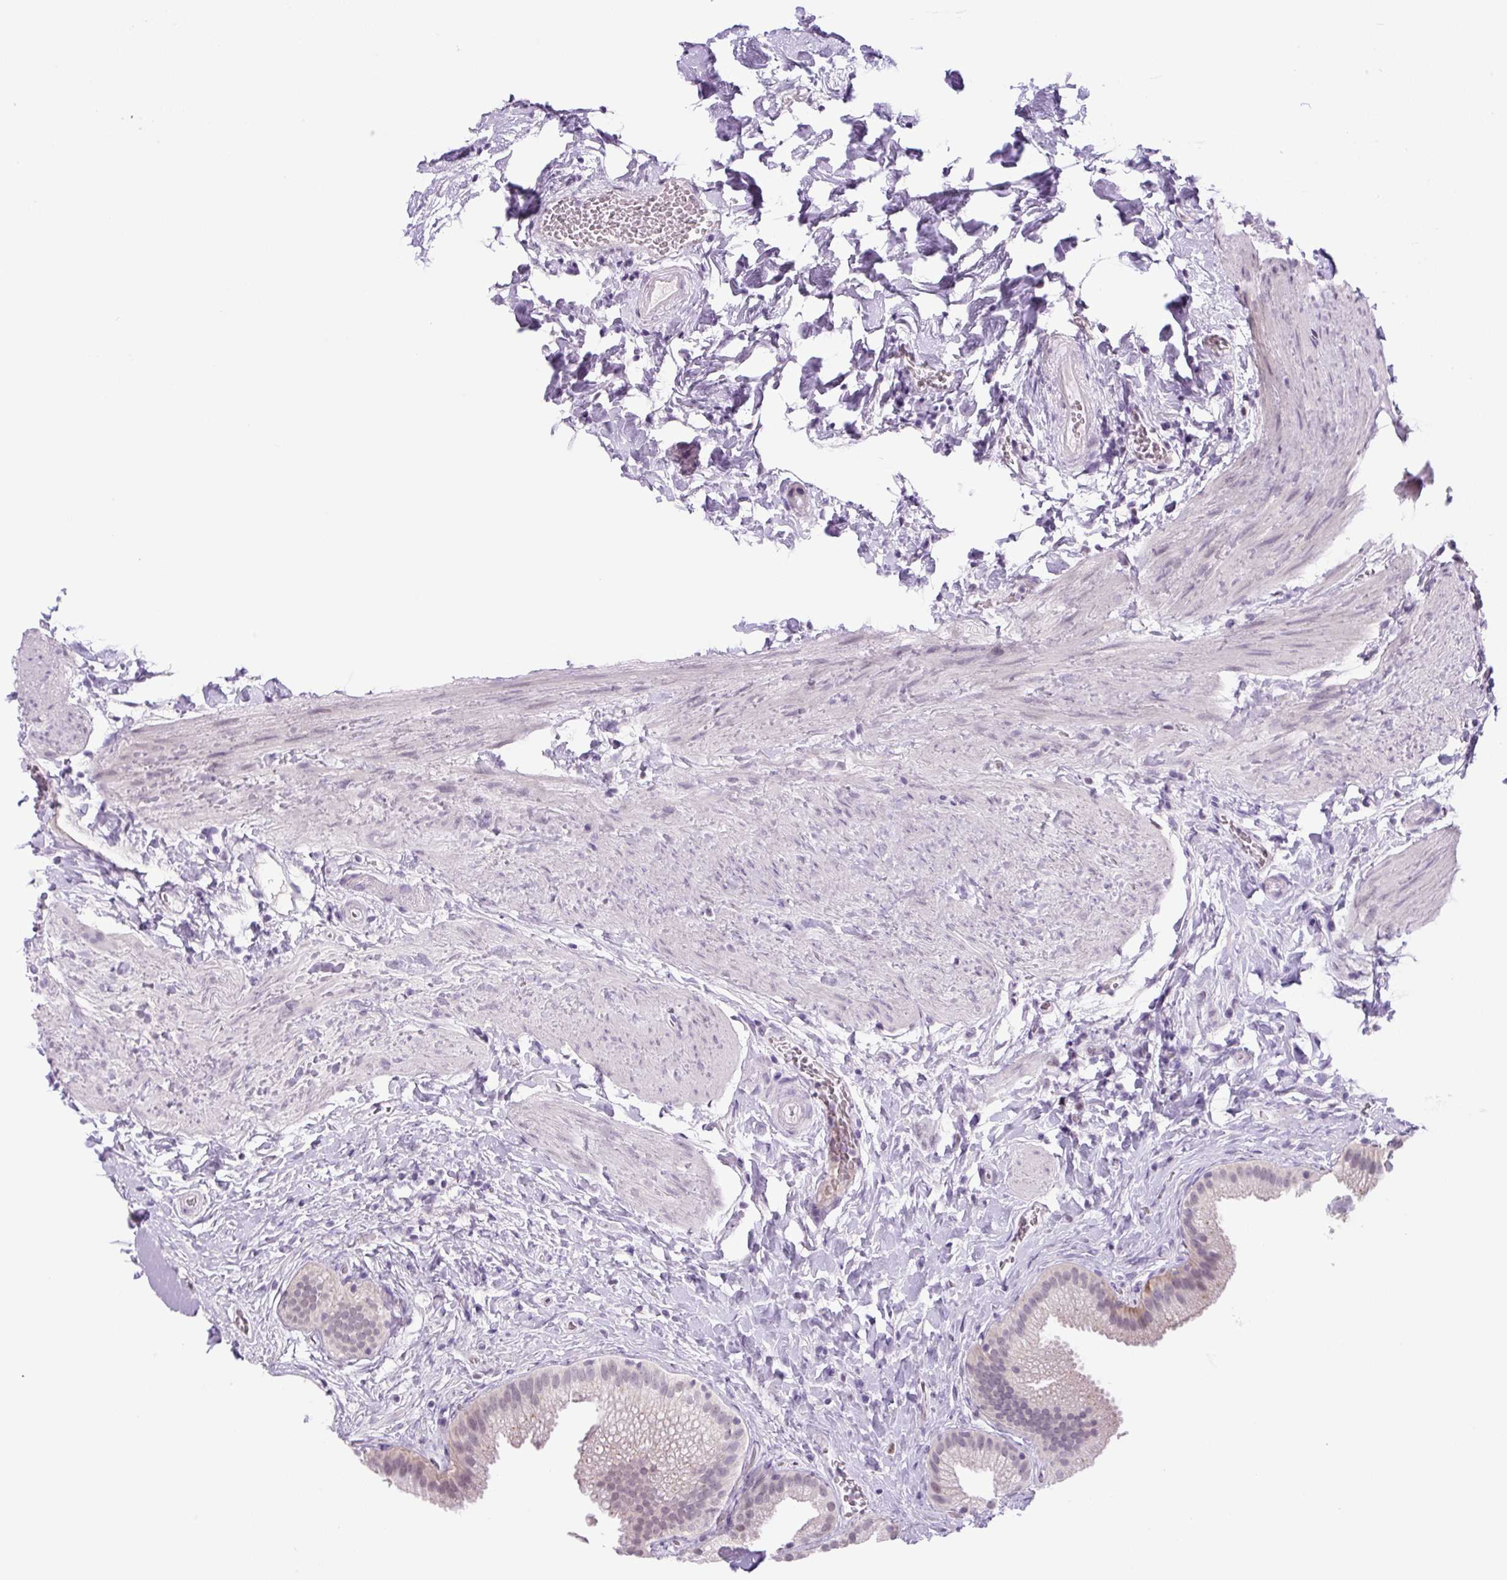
{"staining": {"intensity": "weak", "quantity": "25%-75%", "location": "cytoplasmic/membranous,nuclear"}, "tissue": "gallbladder", "cell_type": "Glandular cells", "image_type": "normal", "snomed": [{"axis": "morphology", "description": "Normal tissue, NOS"}, {"axis": "topography", "description": "Gallbladder"}], "caption": "A brown stain highlights weak cytoplasmic/membranous,nuclear expression of a protein in glandular cells of benign human gallbladder.", "gene": "RYBP", "patient": {"sex": "female", "age": 63}}